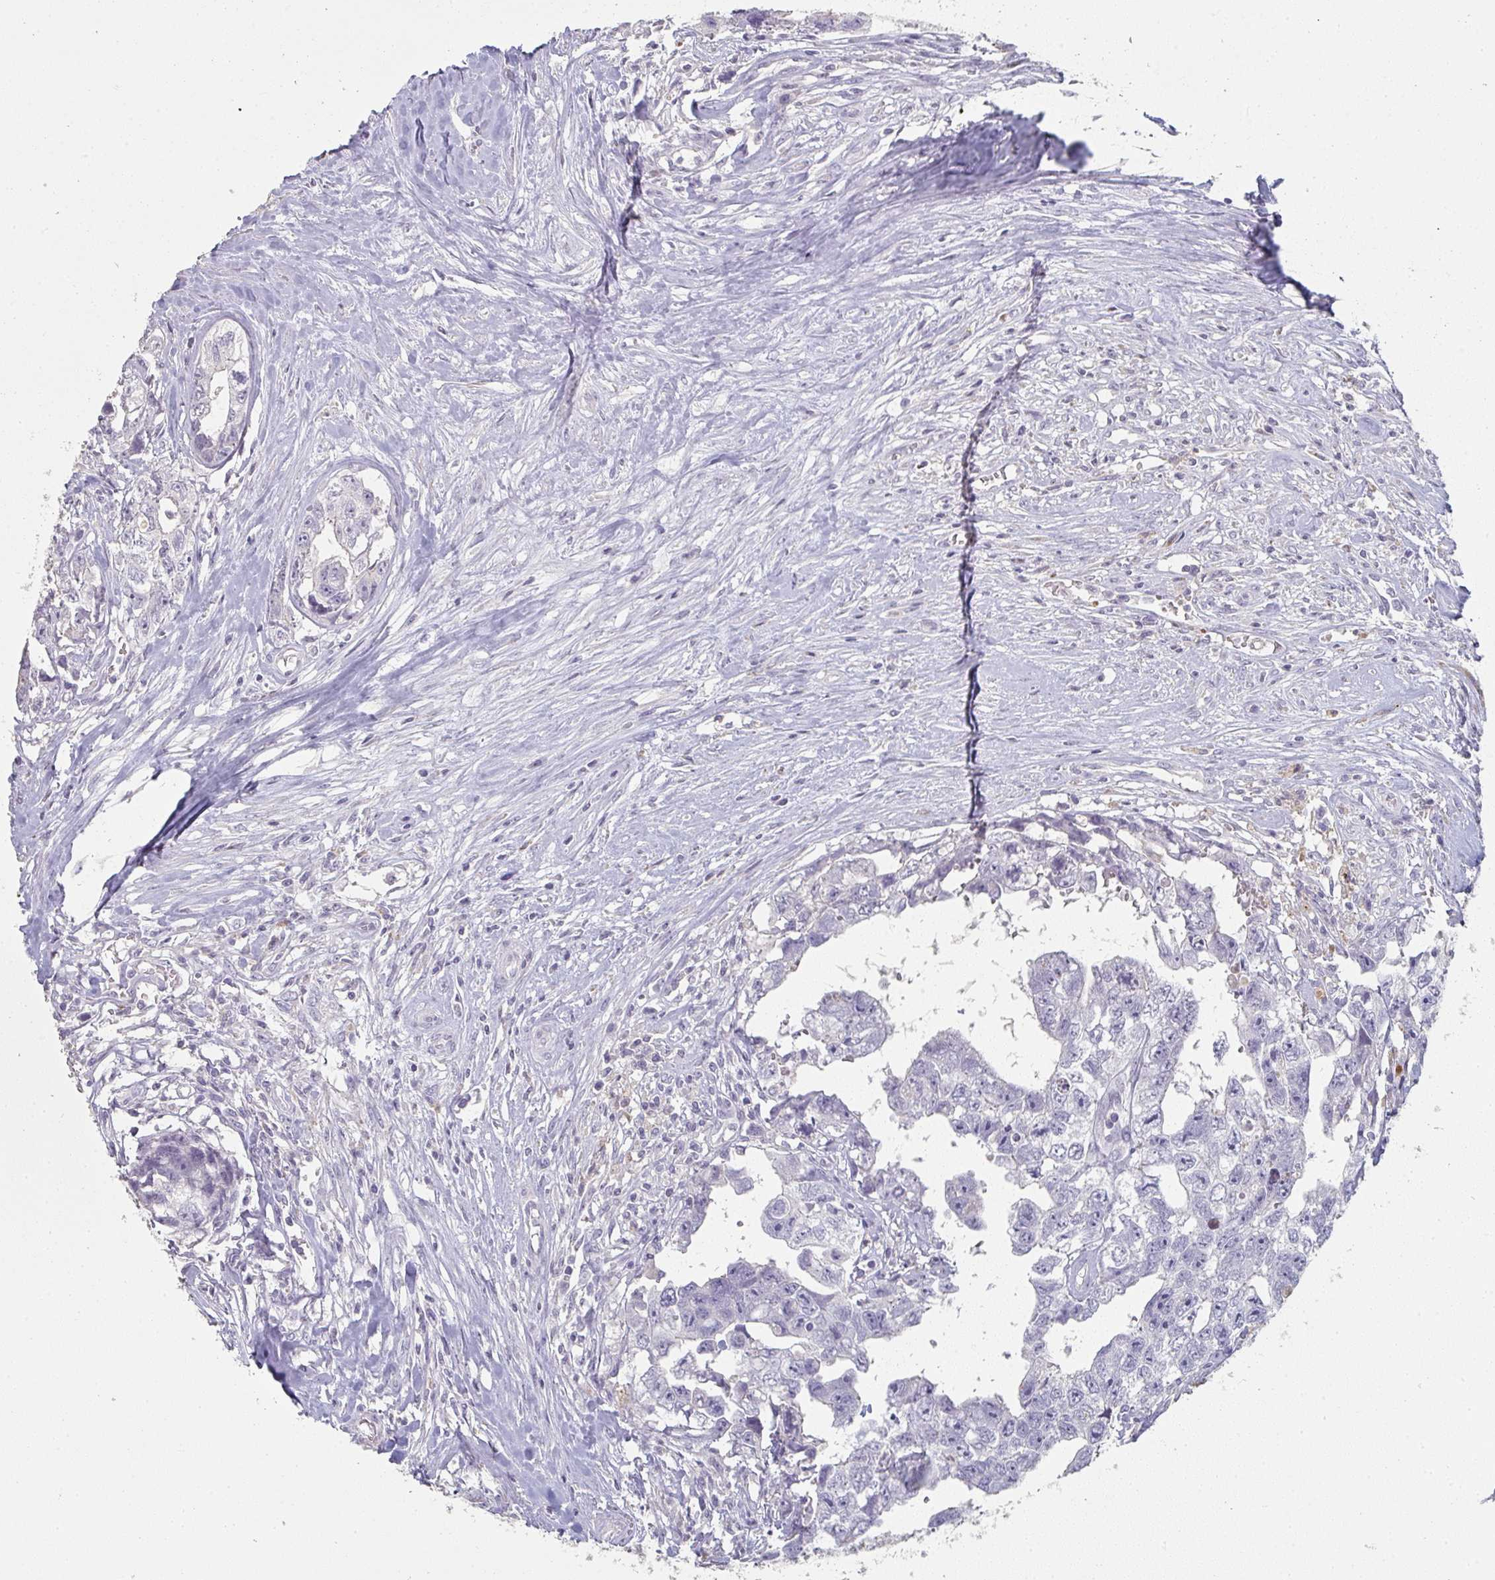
{"staining": {"intensity": "negative", "quantity": "none", "location": "none"}, "tissue": "testis cancer", "cell_type": "Tumor cells", "image_type": "cancer", "snomed": [{"axis": "morphology", "description": "Carcinoma, Embryonal, NOS"}, {"axis": "topography", "description": "Testis"}], "caption": "A photomicrograph of human testis embryonal carcinoma is negative for staining in tumor cells.", "gene": "A1CF", "patient": {"sex": "male", "age": 22}}